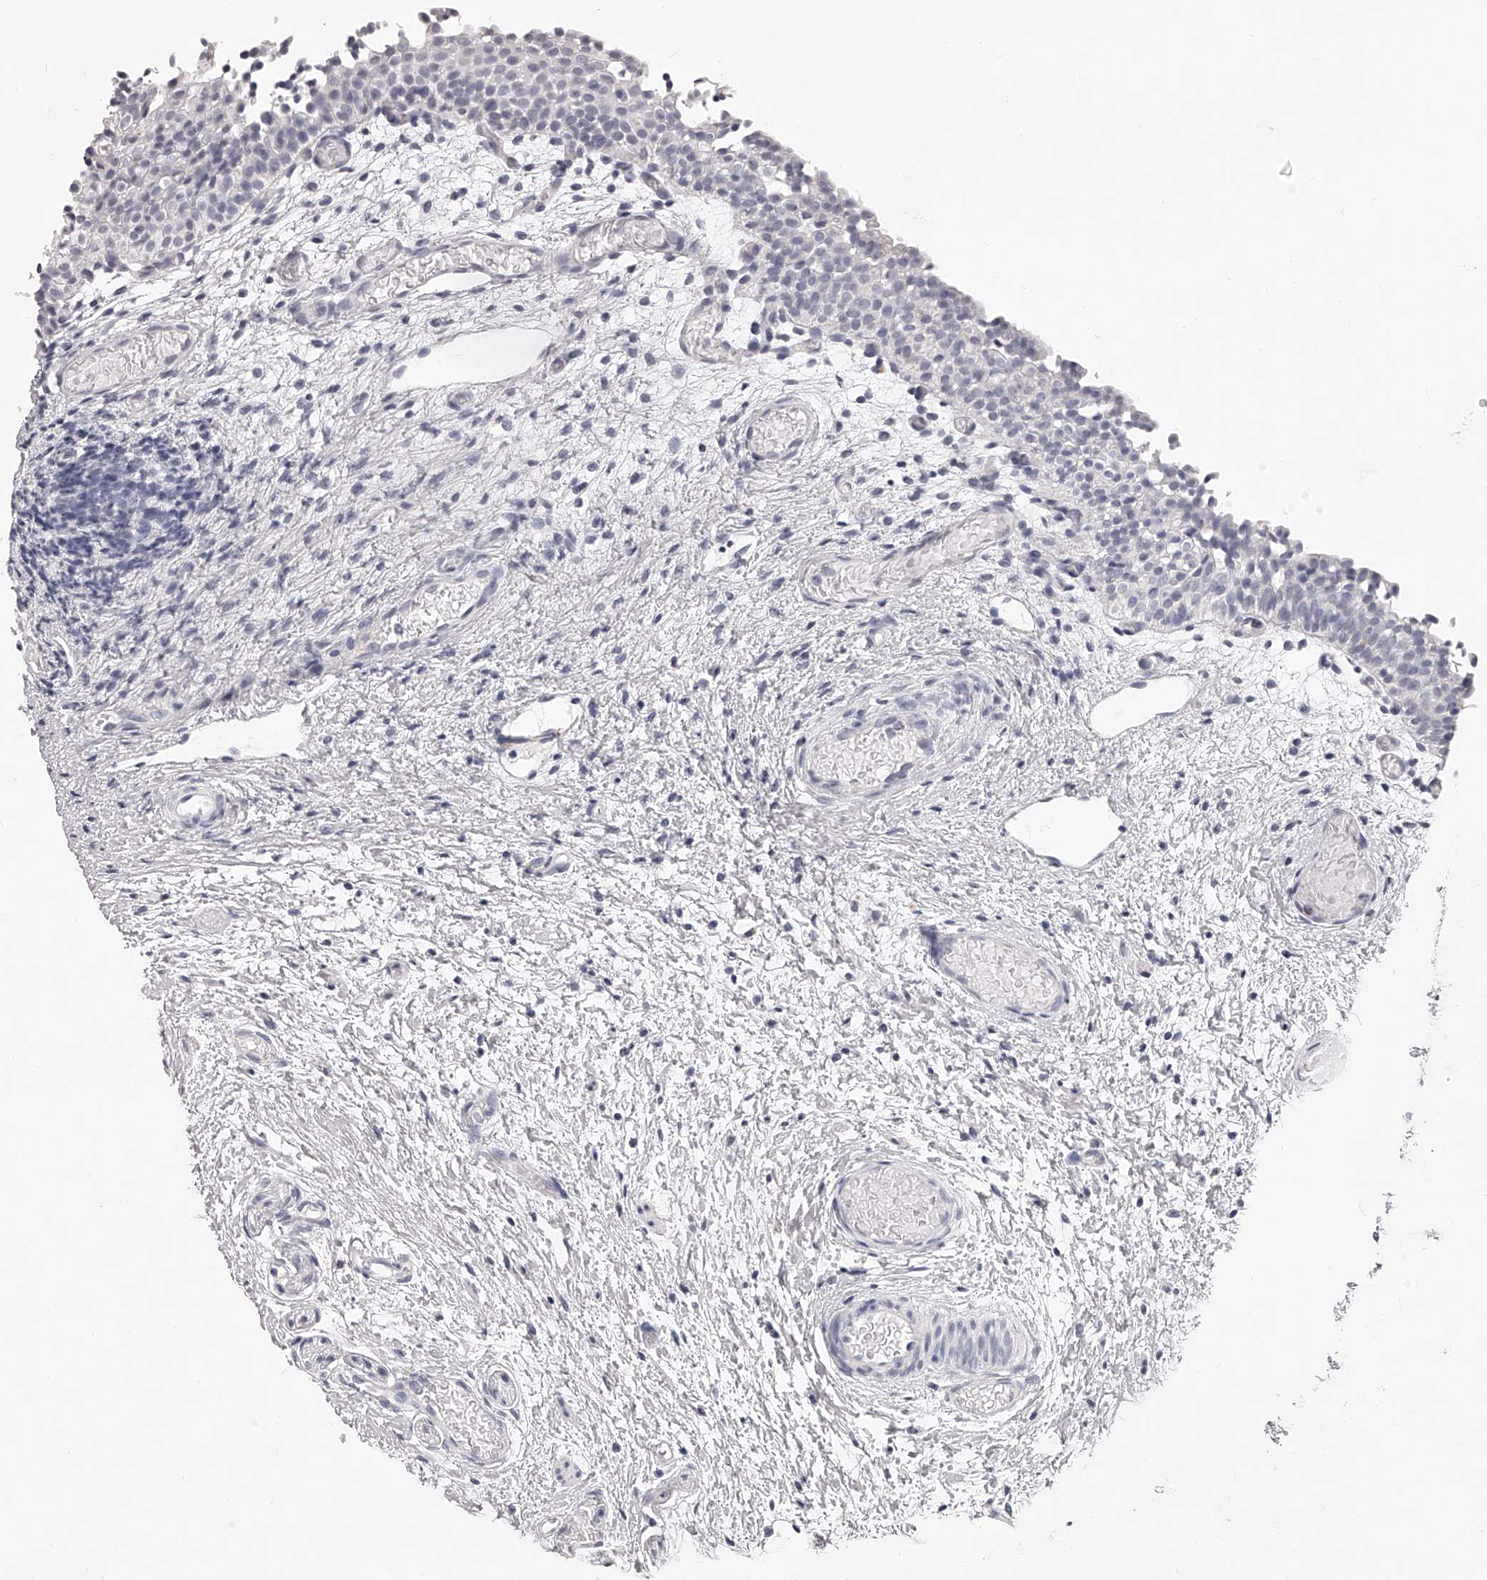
{"staining": {"intensity": "negative", "quantity": "none", "location": "none"}, "tissue": "urinary bladder", "cell_type": "Urothelial cells", "image_type": "normal", "snomed": [{"axis": "morphology", "description": "Normal tissue, NOS"}, {"axis": "topography", "description": "Urinary bladder"}], "caption": "Immunohistochemistry (IHC) histopathology image of benign urinary bladder stained for a protein (brown), which demonstrates no staining in urothelial cells.", "gene": "DMRT1", "patient": {"sex": "male", "age": 1}}